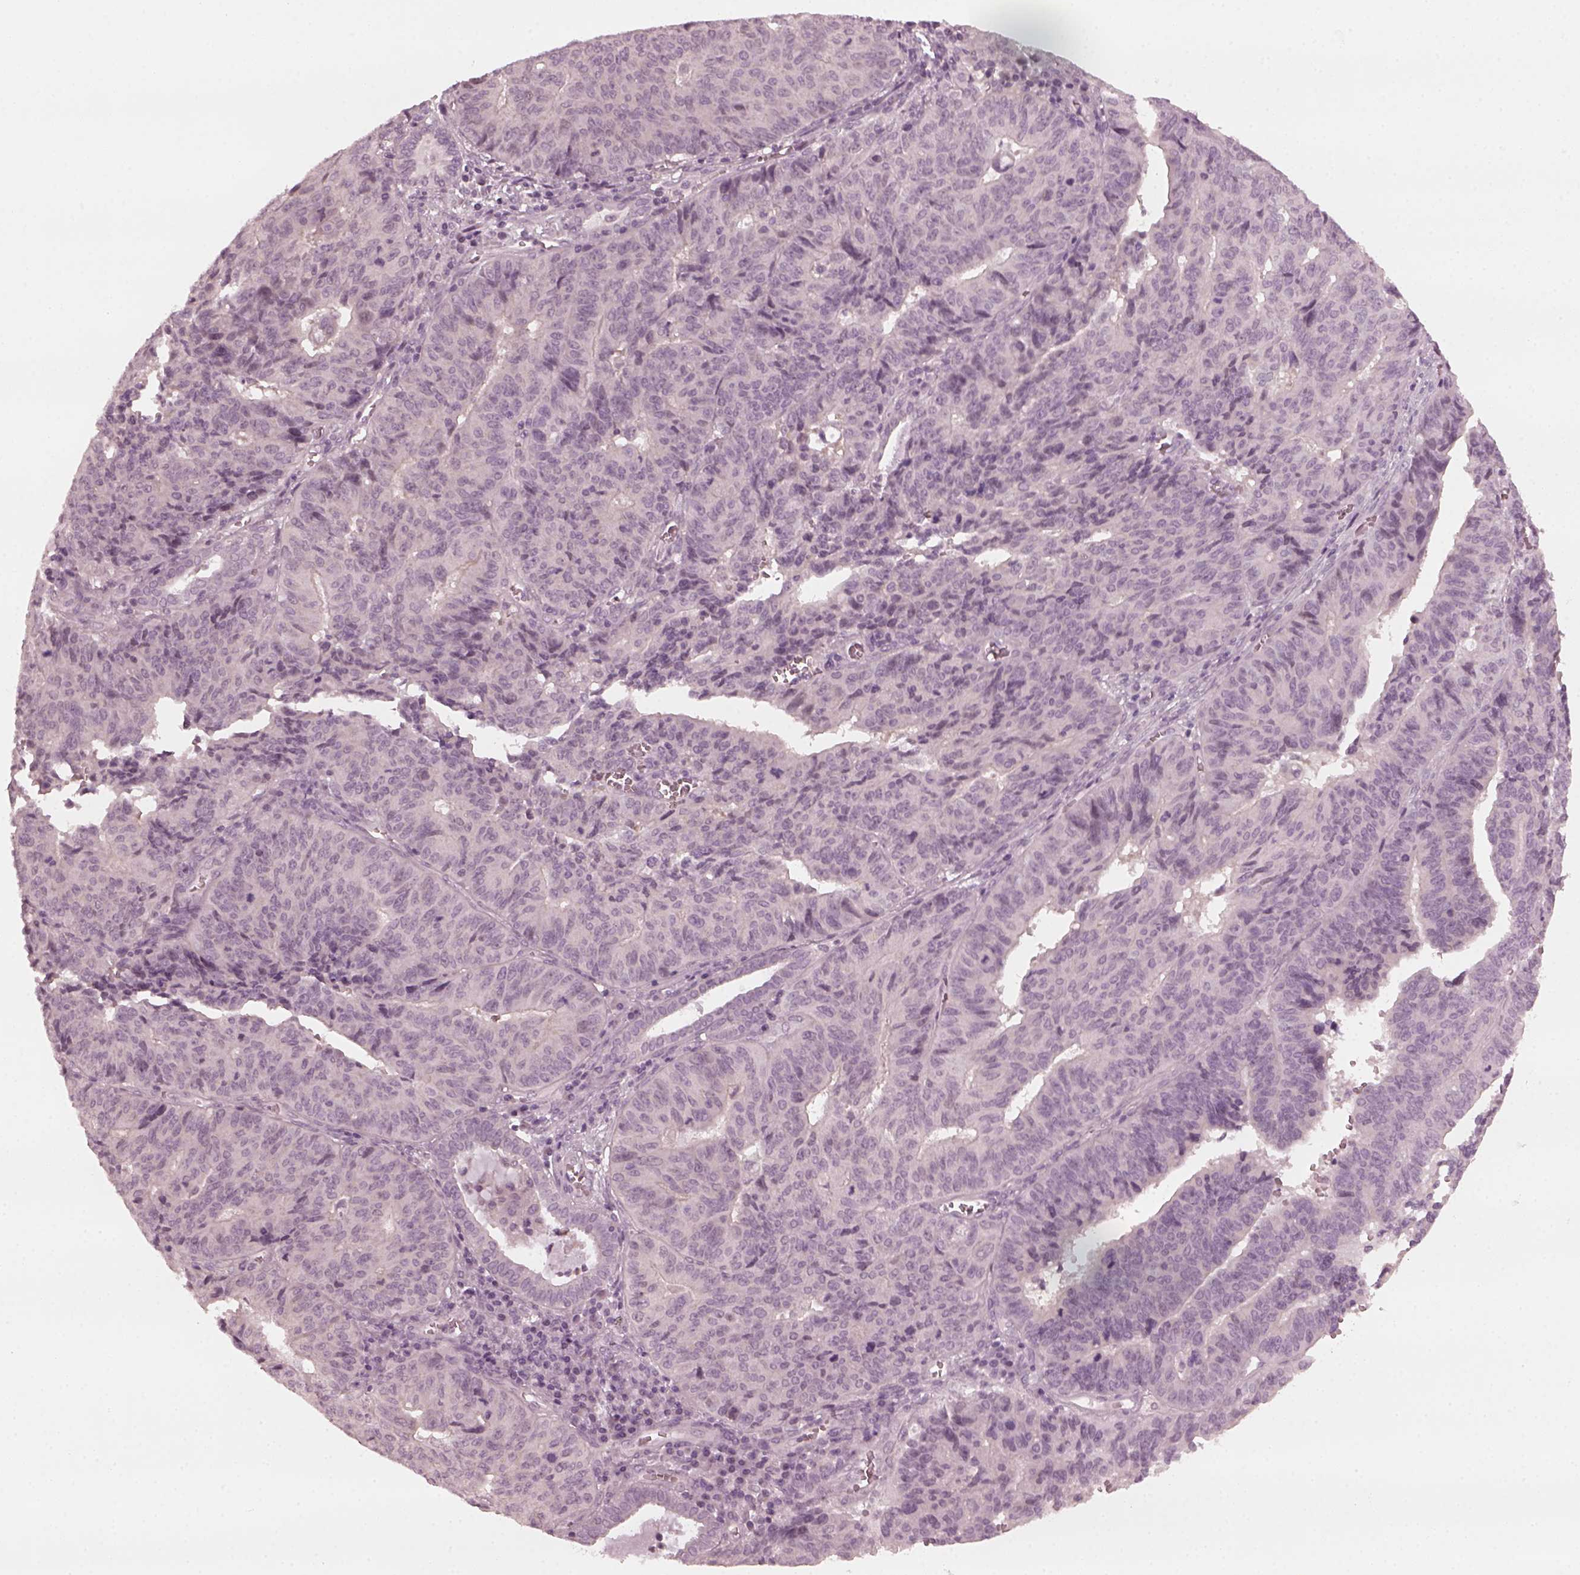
{"staining": {"intensity": "negative", "quantity": "none", "location": "none"}, "tissue": "endometrial cancer", "cell_type": "Tumor cells", "image_type": "cancer", "snomed": [{"axis": "morphology", "description": "Adenocarcinoma, NOS"}, {"axis": "topography", "description": "Endometrium"}], "caption": "This is a micrograph of immunohistochemistry (IHC) staining of endometrial cancer (adenocarcinoma), which shows no positivity in tumor cells. Nuclei are stained in blue.", "gene": "CCDC170", "patient": {"sex": "female", "age": 65}}